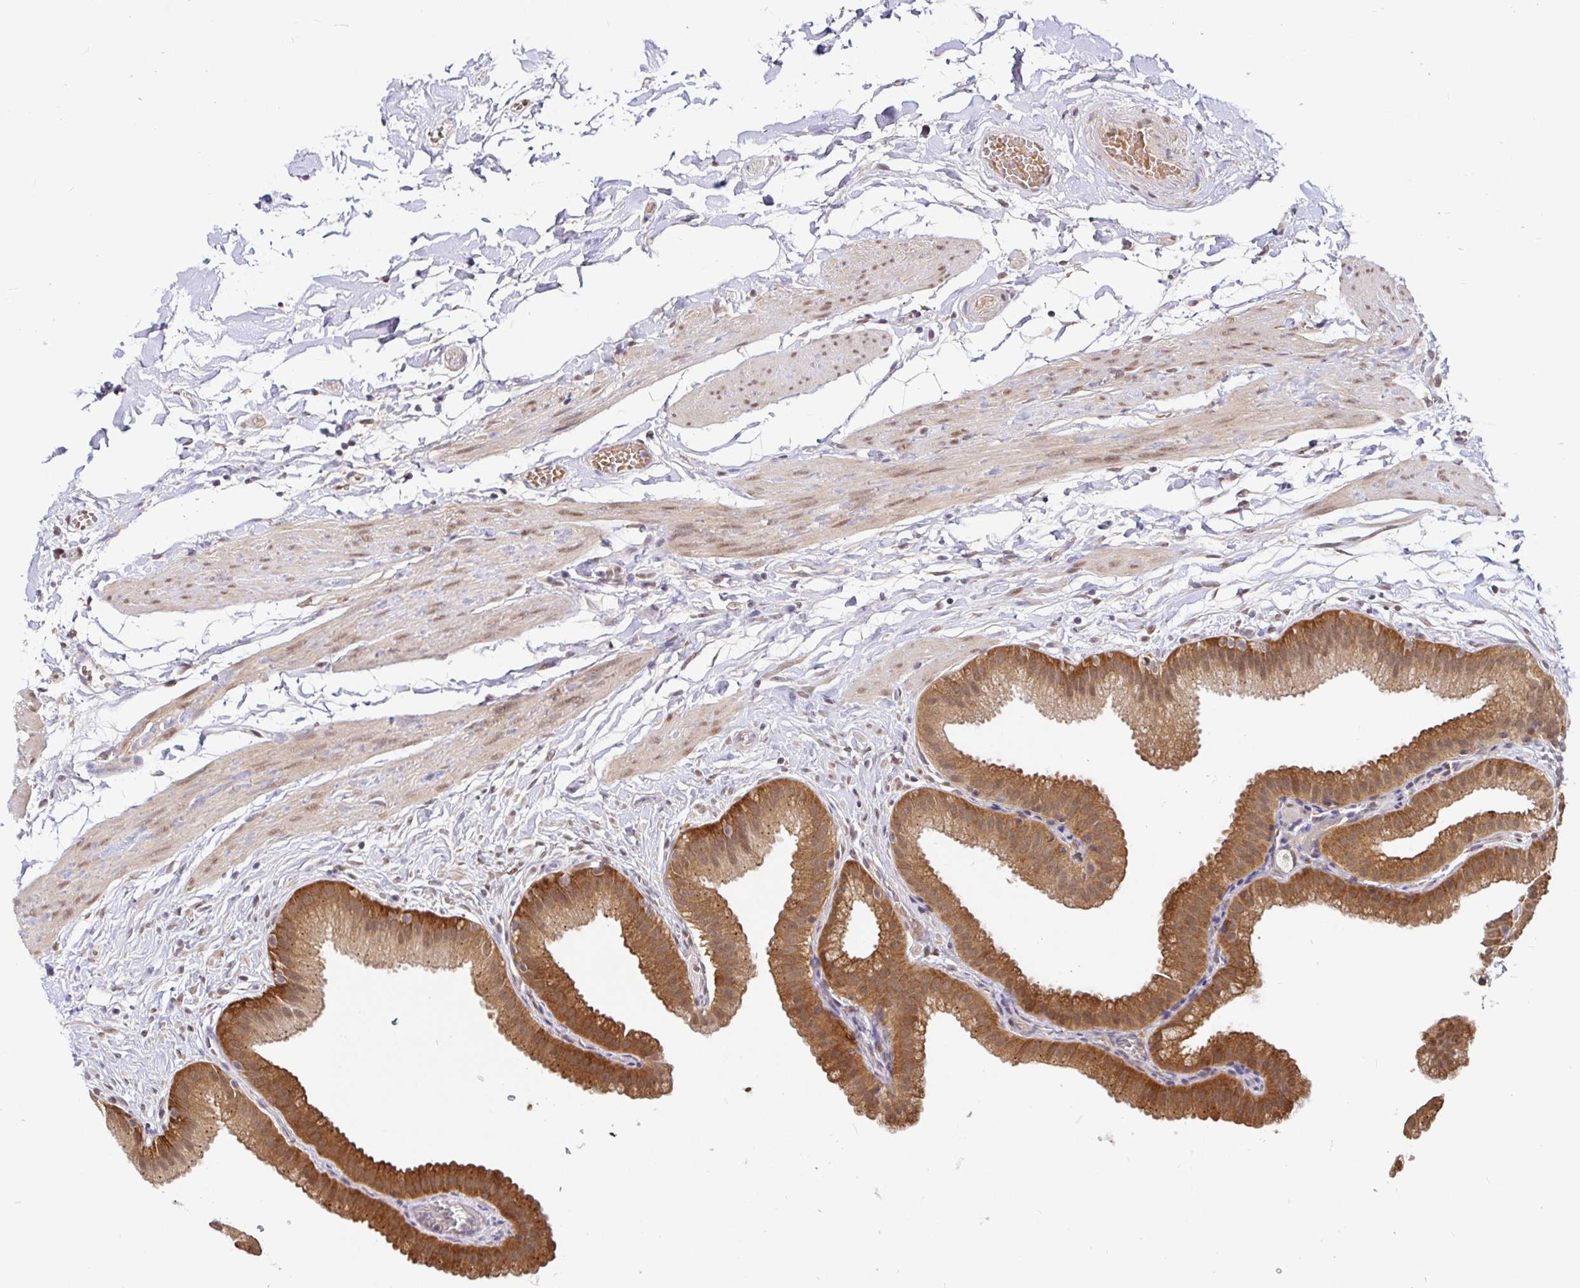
{"staining": {"intensity": "moderate", "quantity": ">75%", "location": "cytoplasmic/membranous,nuclear"}, "tissue": "gallbladder", "cell_type": "Glandular cells", "image_type": "normal", "snomed": [{"axis": "morphology", "description": "Normal tissue, NOS"}, {"axis": "topography", "description": "Gallbladder"}], "caption": "Immunohistochemistry photomicrograph of normal gallbladder: human gallbladder stained using immunohistochemistry (IHC) demonstrates medium levels of moderate protein expression localized specifically in the cytoplasmic/membranous,nuclear of glandular cells, appearing as a cytoplasmic/membranous,nuclear brown color.", "gene": "LMO4", "patient": {"sex": "female", "age": 63}}